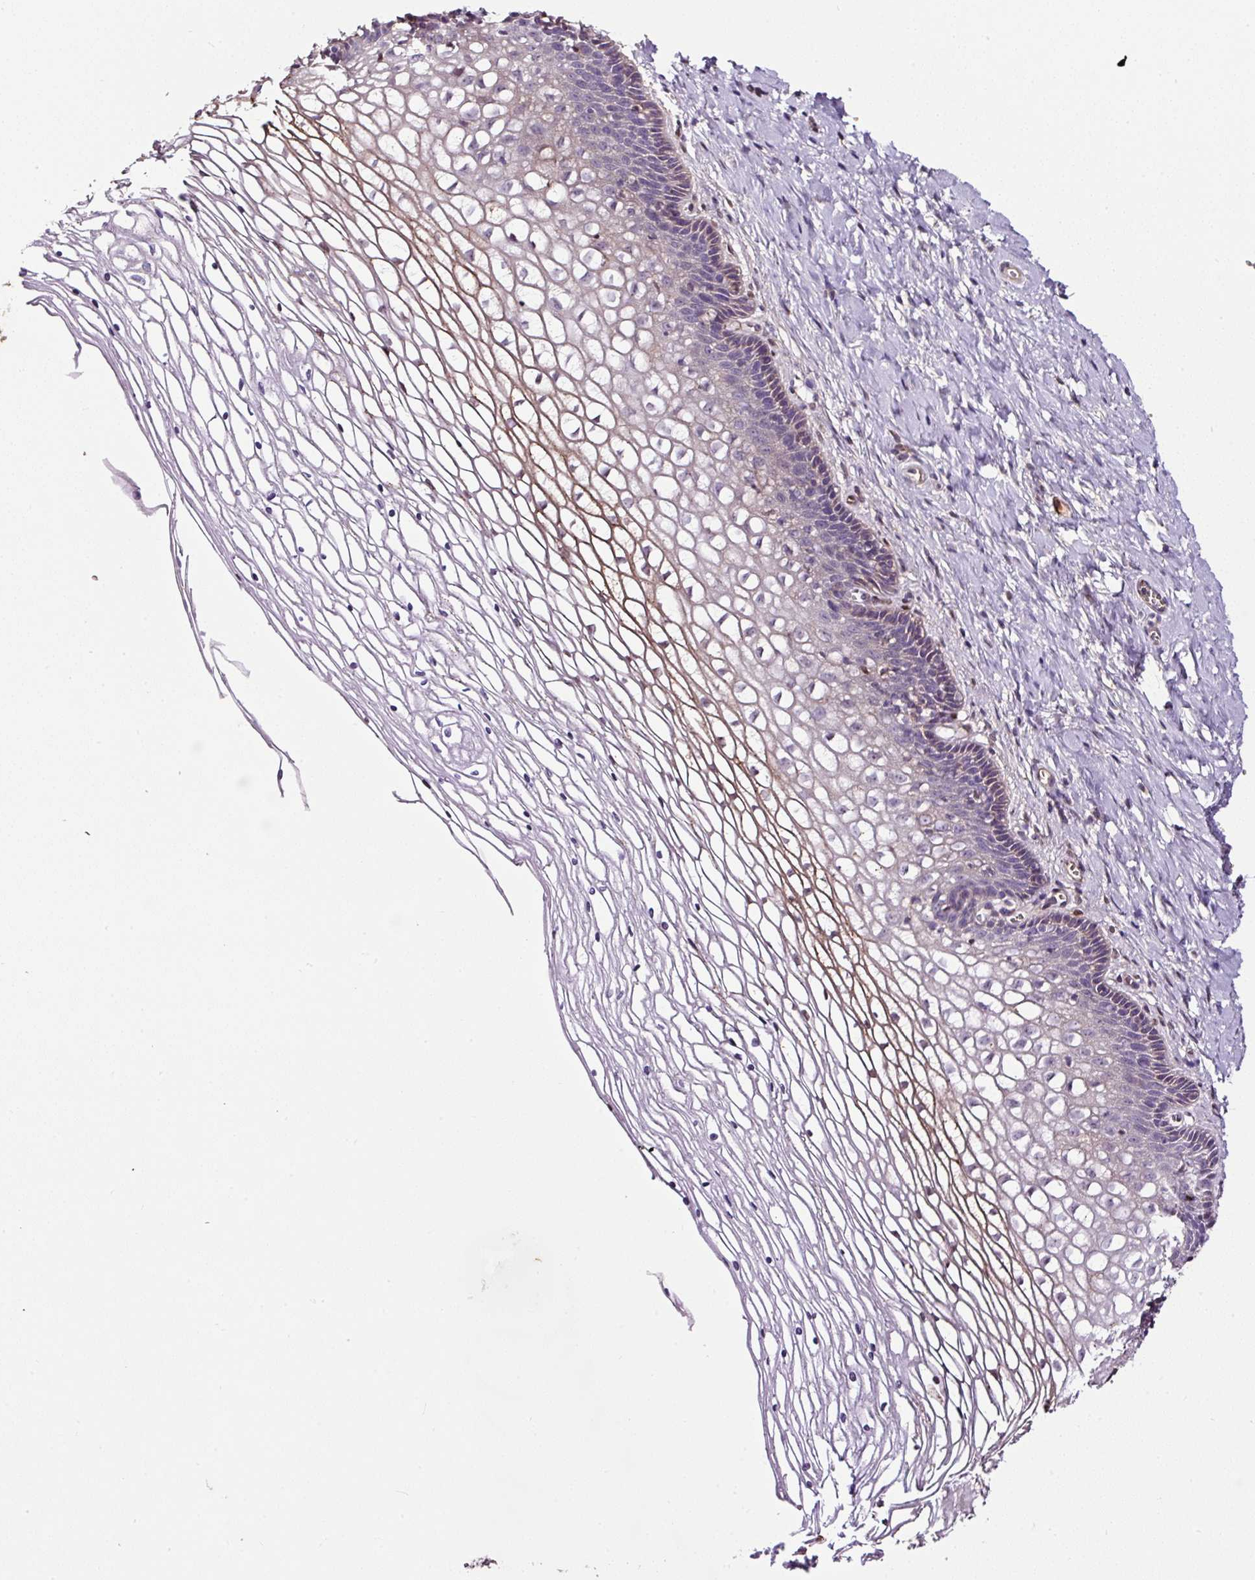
{"staining": {"intensity": "negative", "quantity": "none", "location": "none"}, "tissue": "cervix", "cell_type": "Glandular cells", "image_type": "normal", "snomed": [{"axis": "morphology", "description": "Normal tissue, NOS"}, {"axis": "topography", "description": "Cervix"}], "caption": "IHC of benign cervix shows no positivity in glandular cells.", "gene": "LRRC24", "patient": {"sex": "female", "age": 36}}